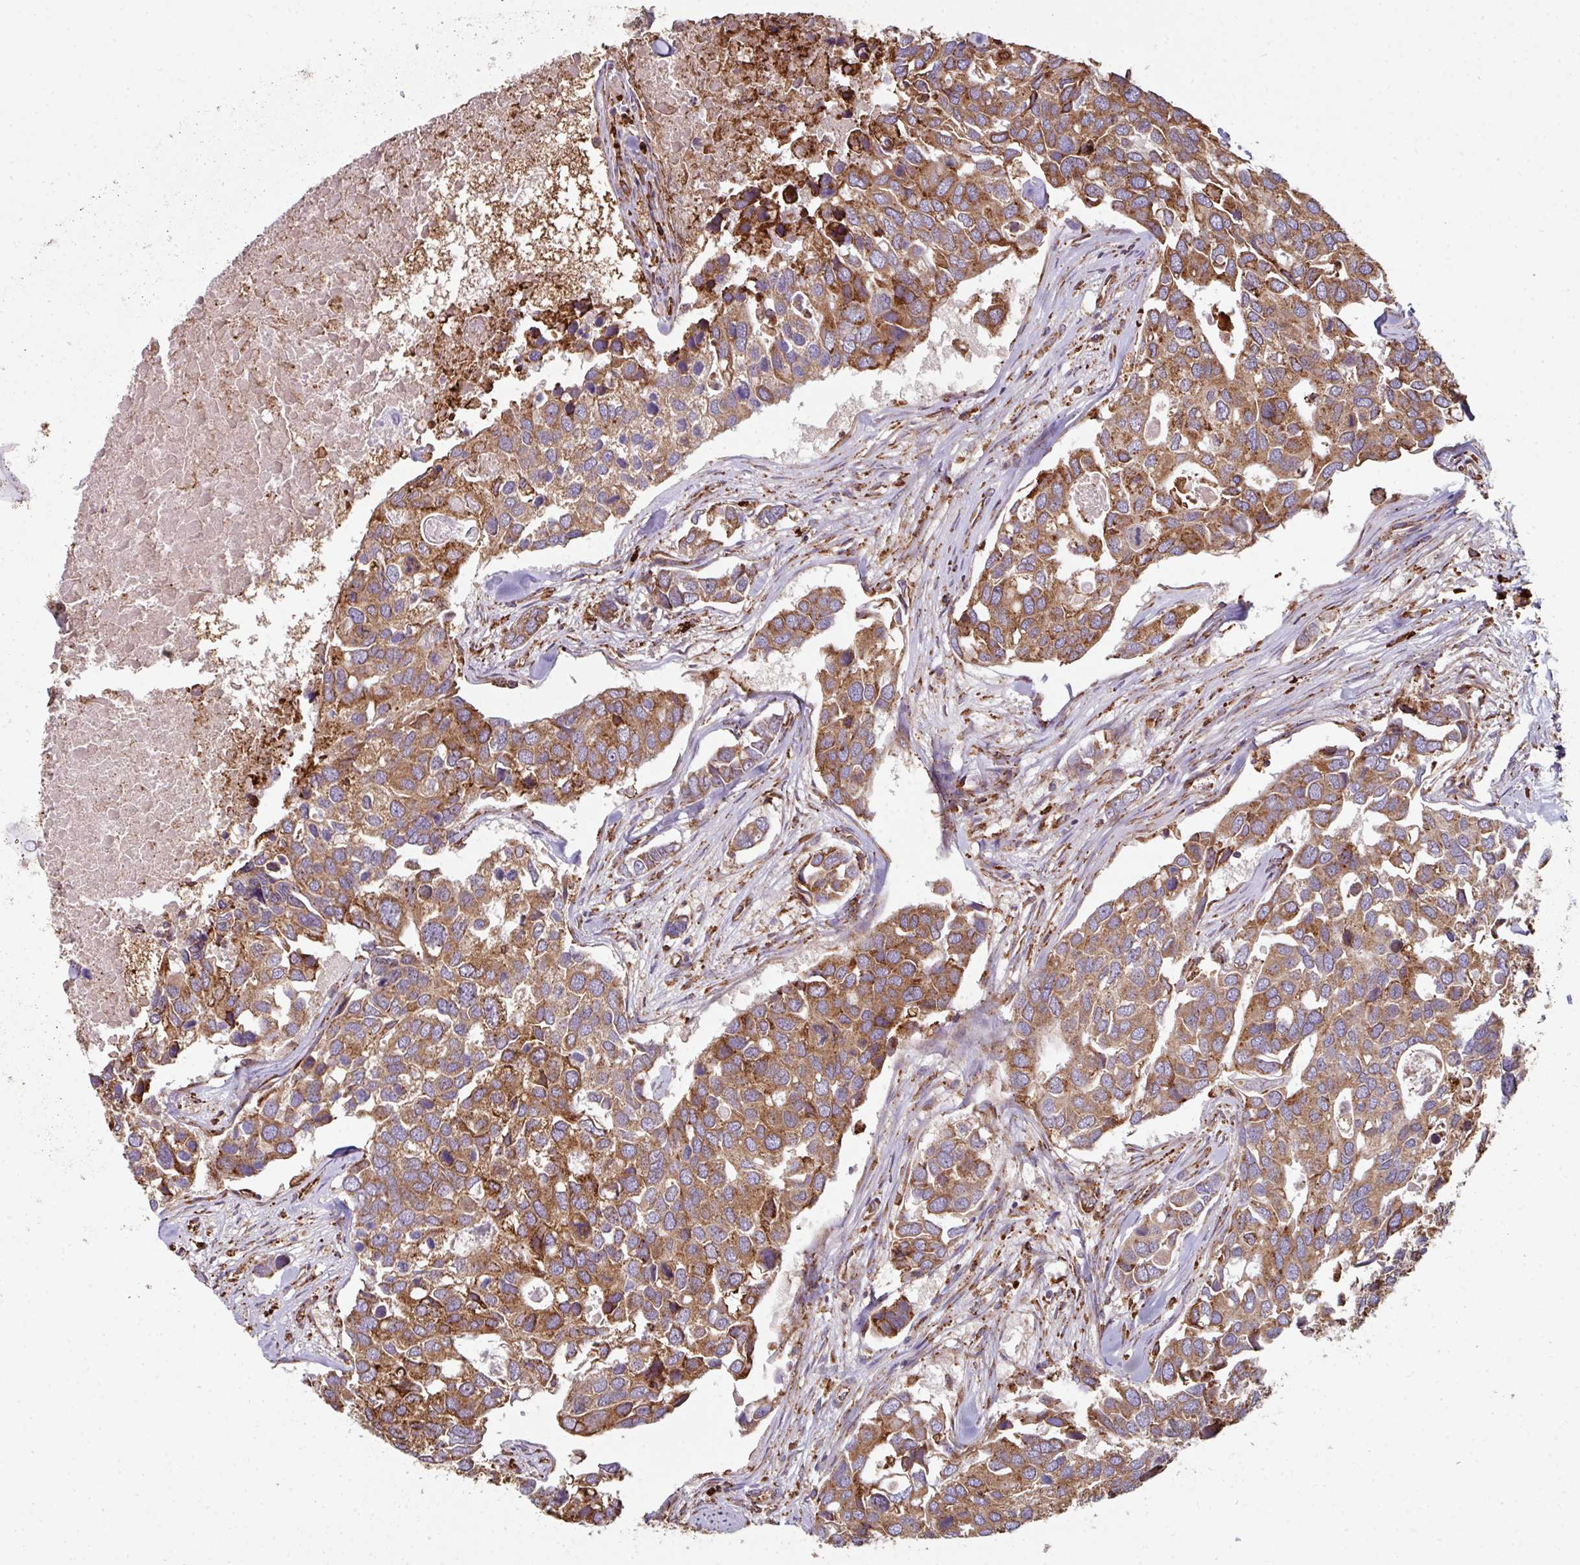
{"staining": {"intensity": "moderate", "quantity": ">75%", "location": "cytoplasmic/membranous"}, "tissue": "breast cancer", "cell_type": "Tumor cells", "image_type": "cancer", "snomed": [{"axis": "morphology", "description": "Duct carcinoma"}, {"axis": "topography", "description": "Breast"}], "caption": "A brown stain highlights moderate cytoplasmic/membranous expression of a protein in human invasive ductal carcinoma (breast) tumor cells. The staining was performed using DAB (3,3'-diaminobenzidine) to visualize the protein expression in brown, while the nuclei were stained in blue with hematoxylin (Magnification: 20x).", "gene": "FAT4", "patient": {"sex": "female", "age": 83}}